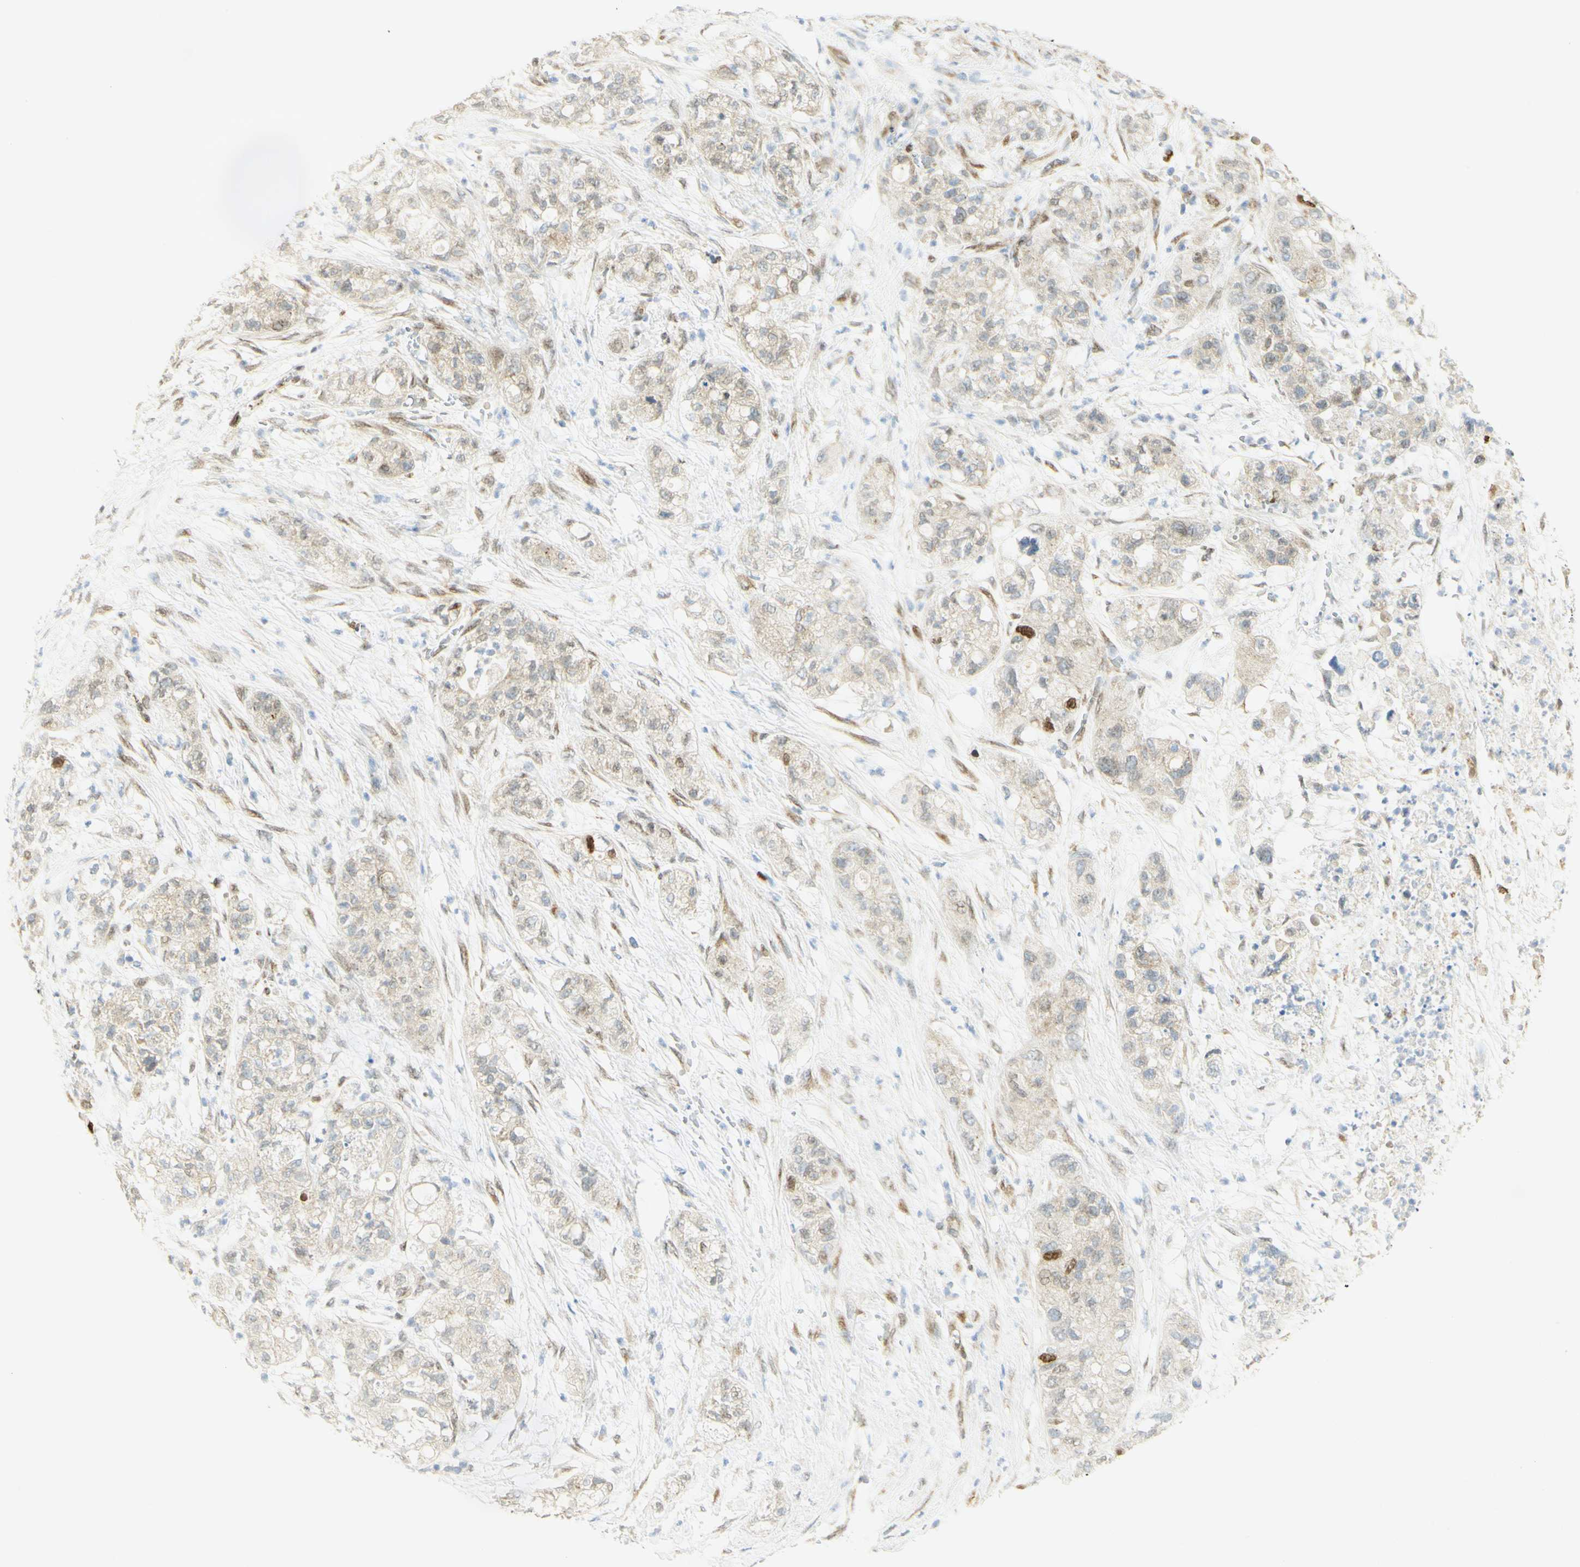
{"staining": {"intensity": "strong", "quantity": "<25%", "location": "nuclear"}, "tissue": "pancreatic cancer", "cell_type": "Tumor cells", "image_type": "cancer", "snomed": [{"axis": "morphology", "description": "Adenocarcinoma, NOS"}, {"axis": "topography", "description": "Pancreas"}], "caption": "The immunohistochemical stain labels strong nuclear staining in tumor cells of pancreatic adenocarcinoma tissue. The staining was performed using DAB (3,3'-diaminobenzidine), with brown indicating positive protein expression. Nuclei are stained blue with hematoxylin.", "gene": "E2F1", "patient": {"sex": "female", "age": 78}}